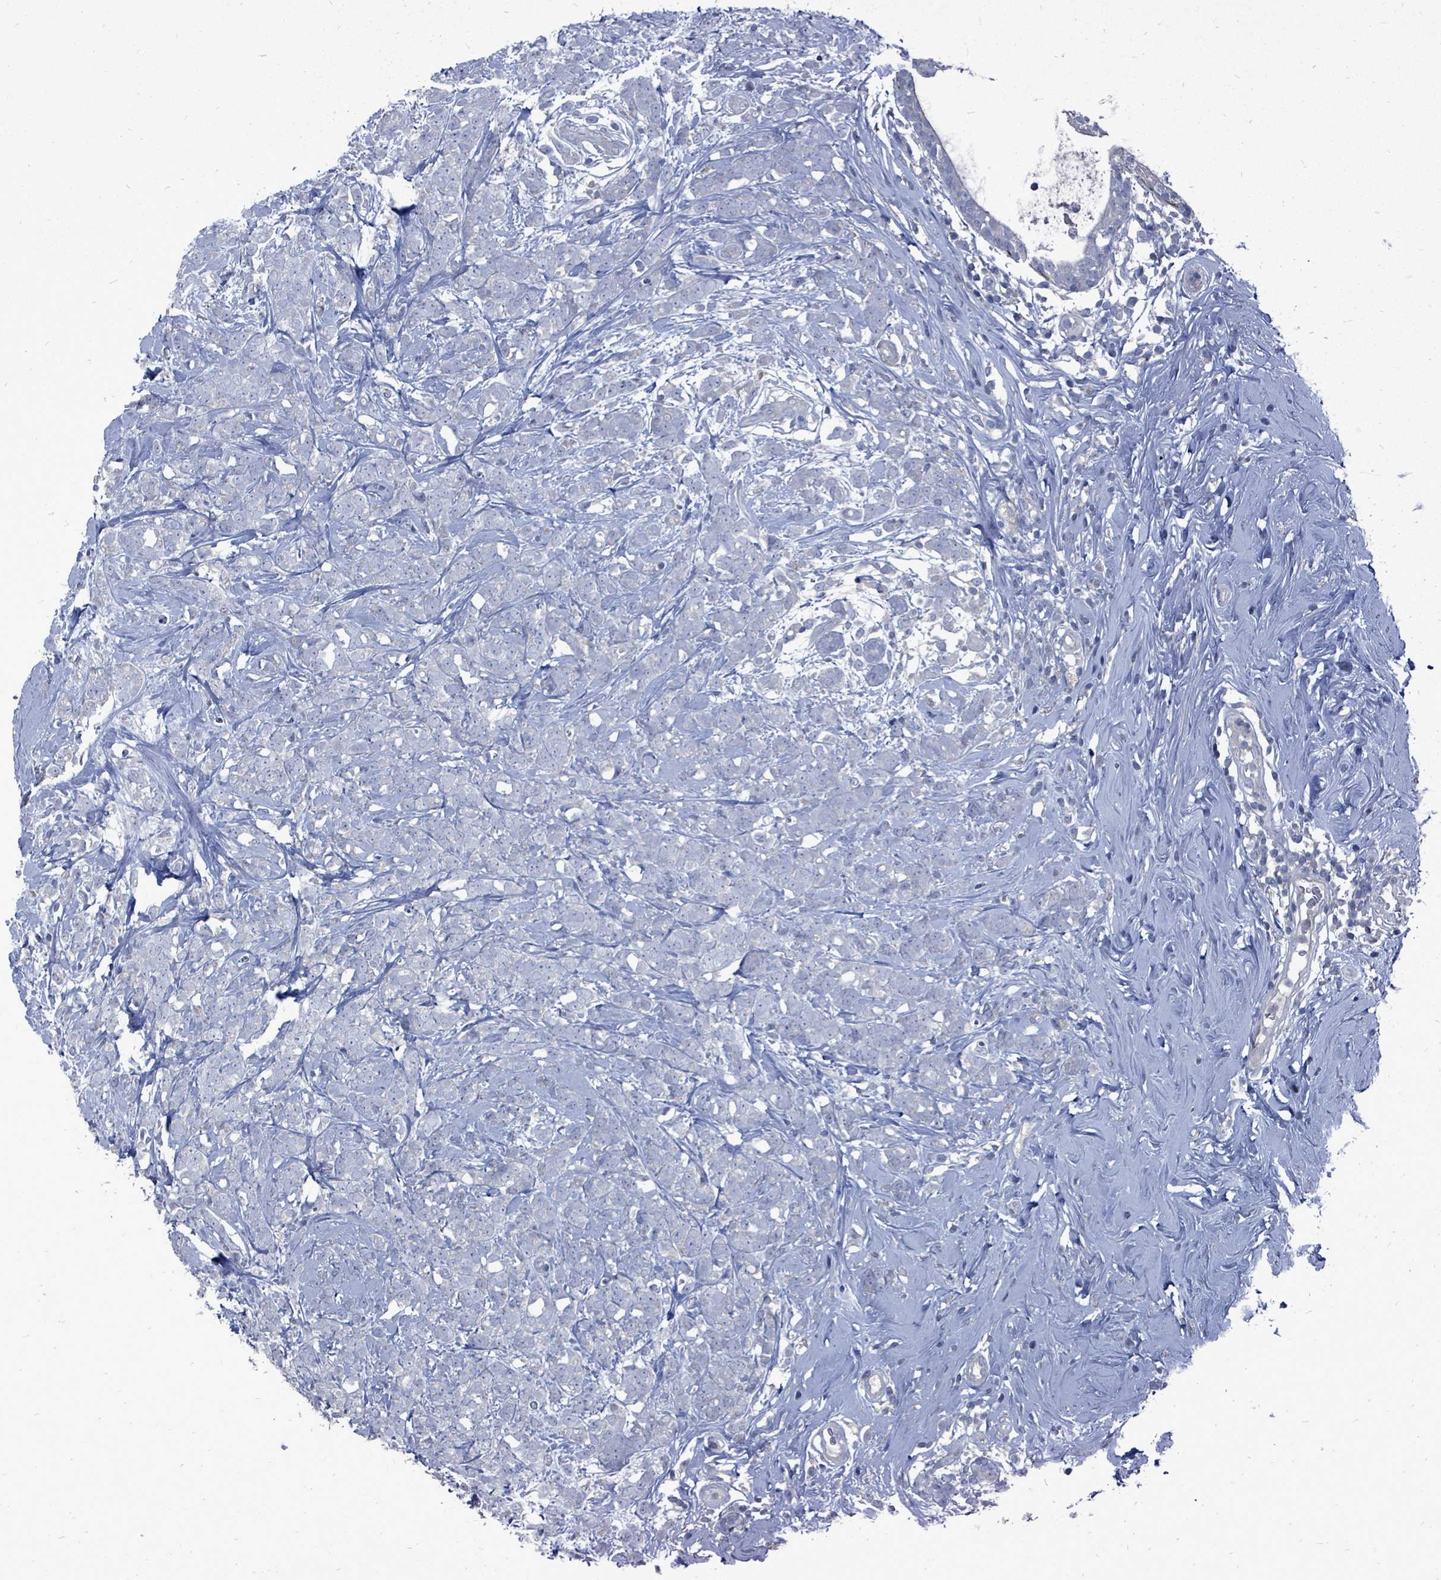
{"staining": {"intensity": "negative", "quantity": "none", "location": "none"}, "tissue": "breast cancer", "cell_type": "Tumor cells", "image_type": "cancer", "snomed": [{"axis": "morphology", "description": "Lobular carcinoma"}, {"axis": "topography", "description": "Breast"}], "caption": "IHC of human breast lobular carcinoma exhibits no staining in tumor cells.", "gene": "ARGFX", "patient": {"sex": "female", "age": 58}}